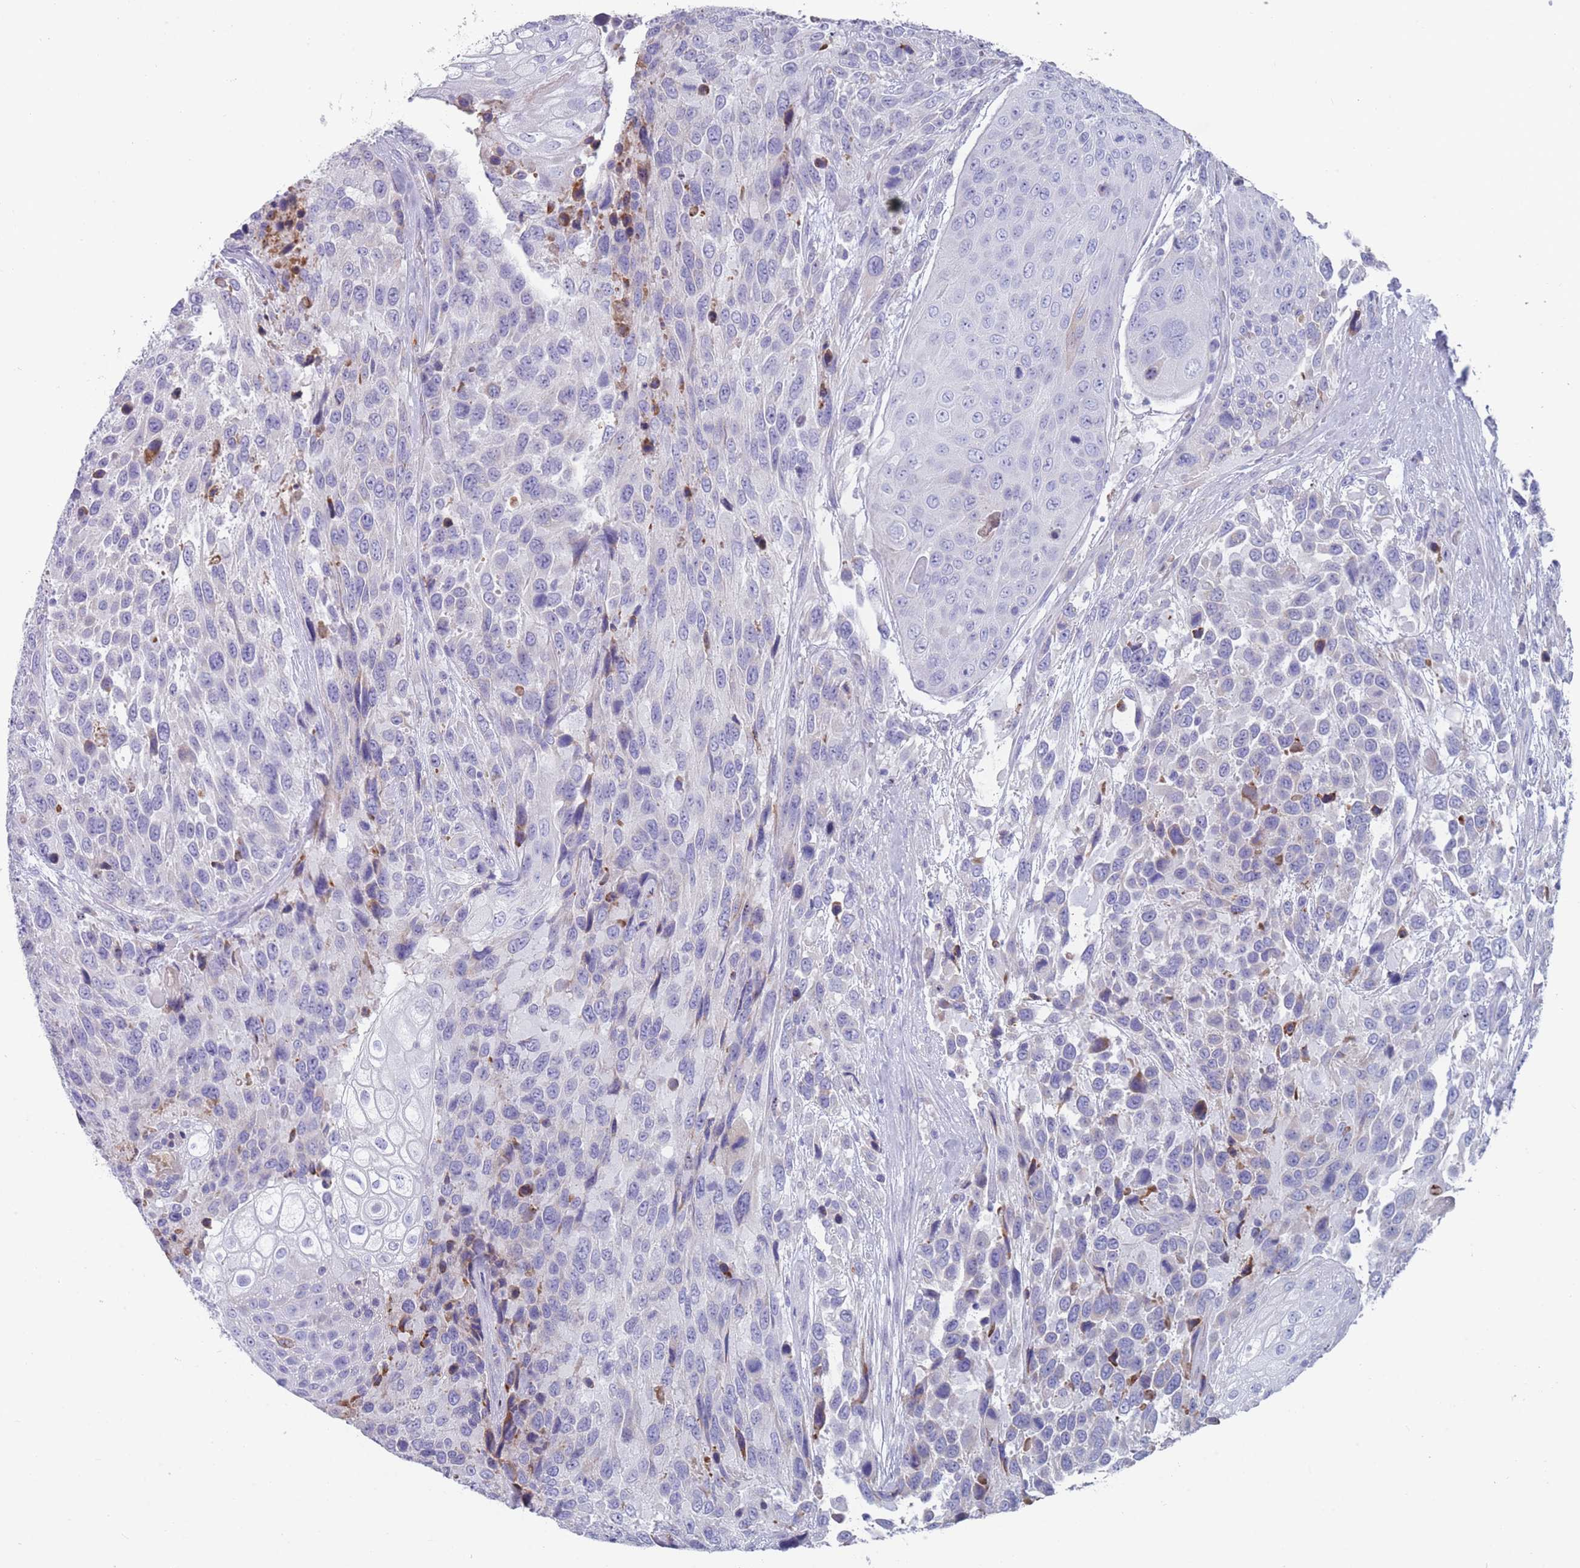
{"staining": {"intensity": "negative", "quantity": "none", "location": "none"}, "tissue": "urothelial cancer", "cell_type": "Tumor cells", "image_type": "cancer", "snomed": [{"axis": "morphology", "description": "Urothelial carcinoma, High grade"}, {"axis": "topography", "description": "Urinary bladder"}], "caption": "Immunohistochemistry of high-grade urothelial carcinoma shows no positivity in tumor cells.", "gene": "ST8SIA5", "patient": {"sex": "female", "age": 70}}